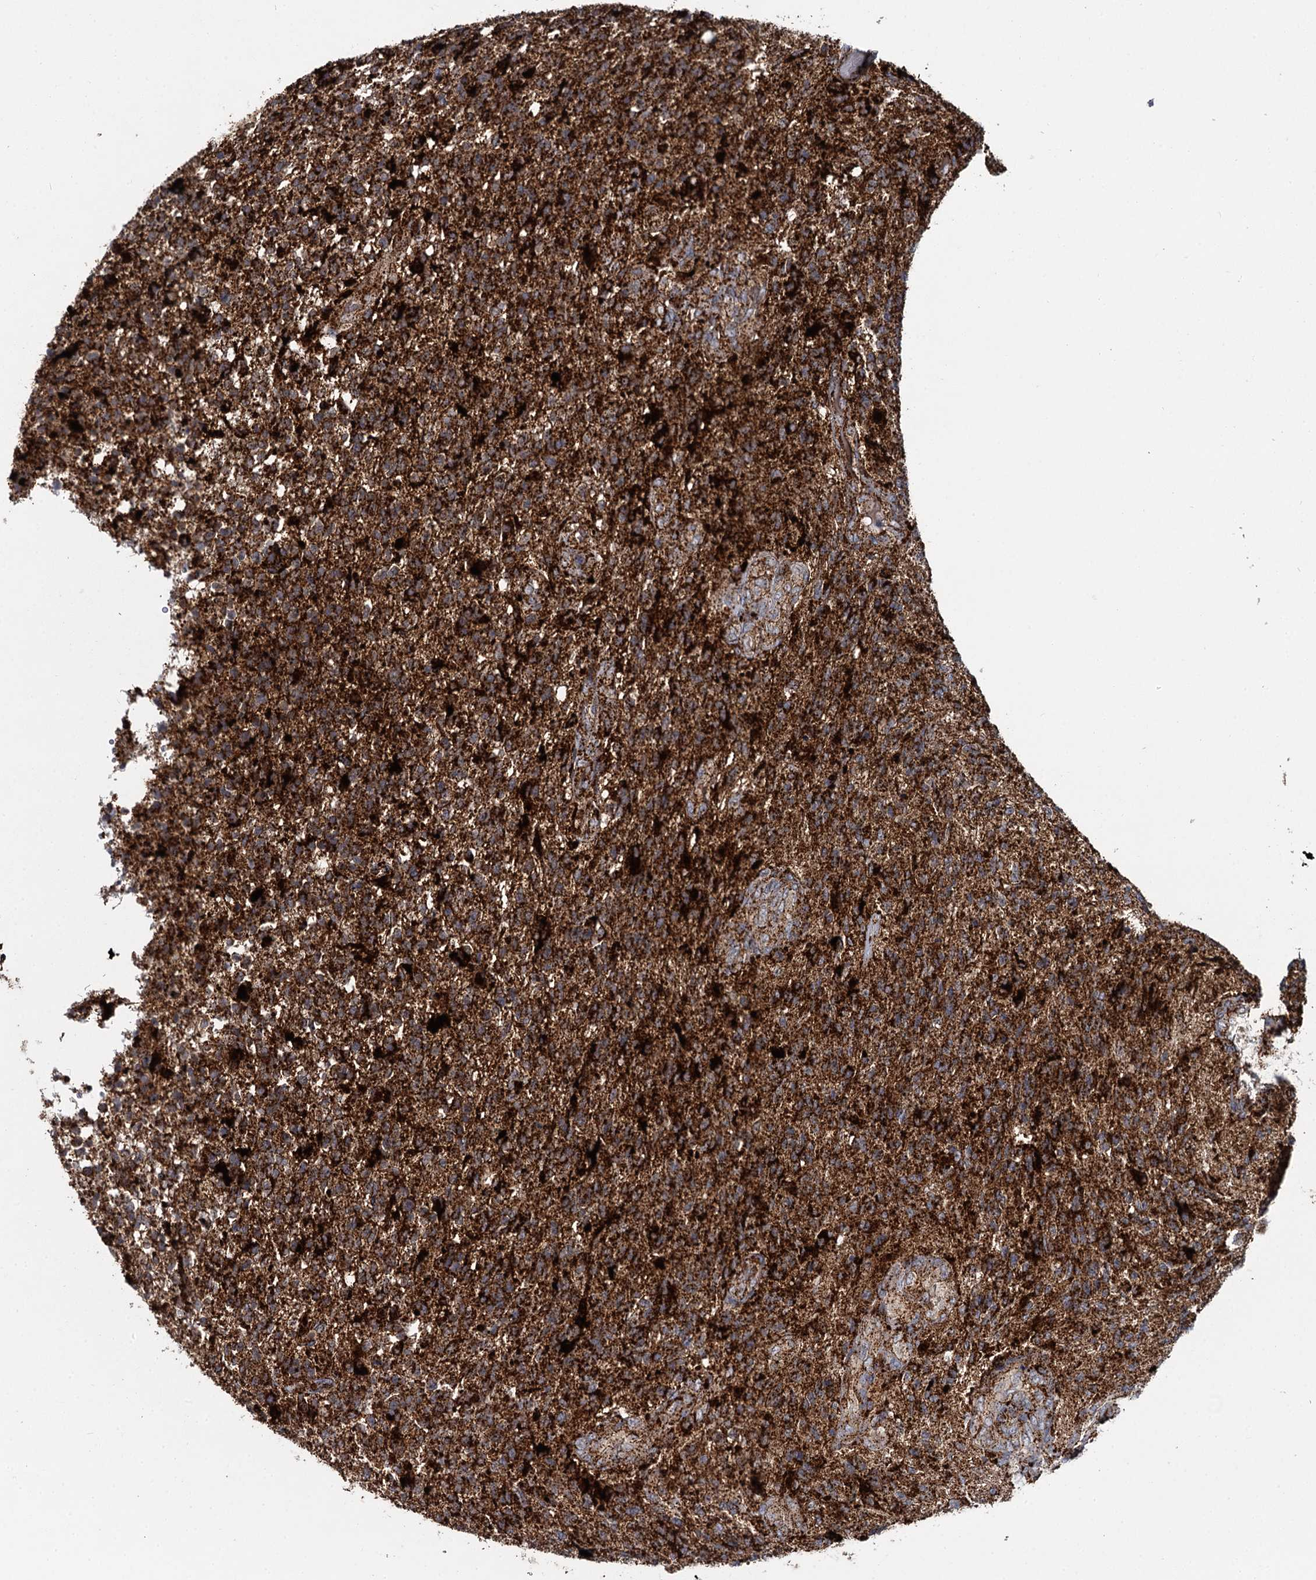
{"staining": {"intensity": "strong", "quantity": ">75%", "location": "cytoplasmic/membranous"}, "tissue": "glioma", "cell_type": "Tumor cells", "image_type": "cancer", "snomed": [{"axis": "morphology", "description": "Glioma, malignant, High grade"}, {"axis": "topography", "description": "Brain"}], "caption": "A photomicrograph of high-grade glioma (malignant) stained for a protein reveals strong cytoplasmic/membranous brown staining in tumor cells.", "gene": "GBA1", "patient": {"sex": "male", "age": 56}}